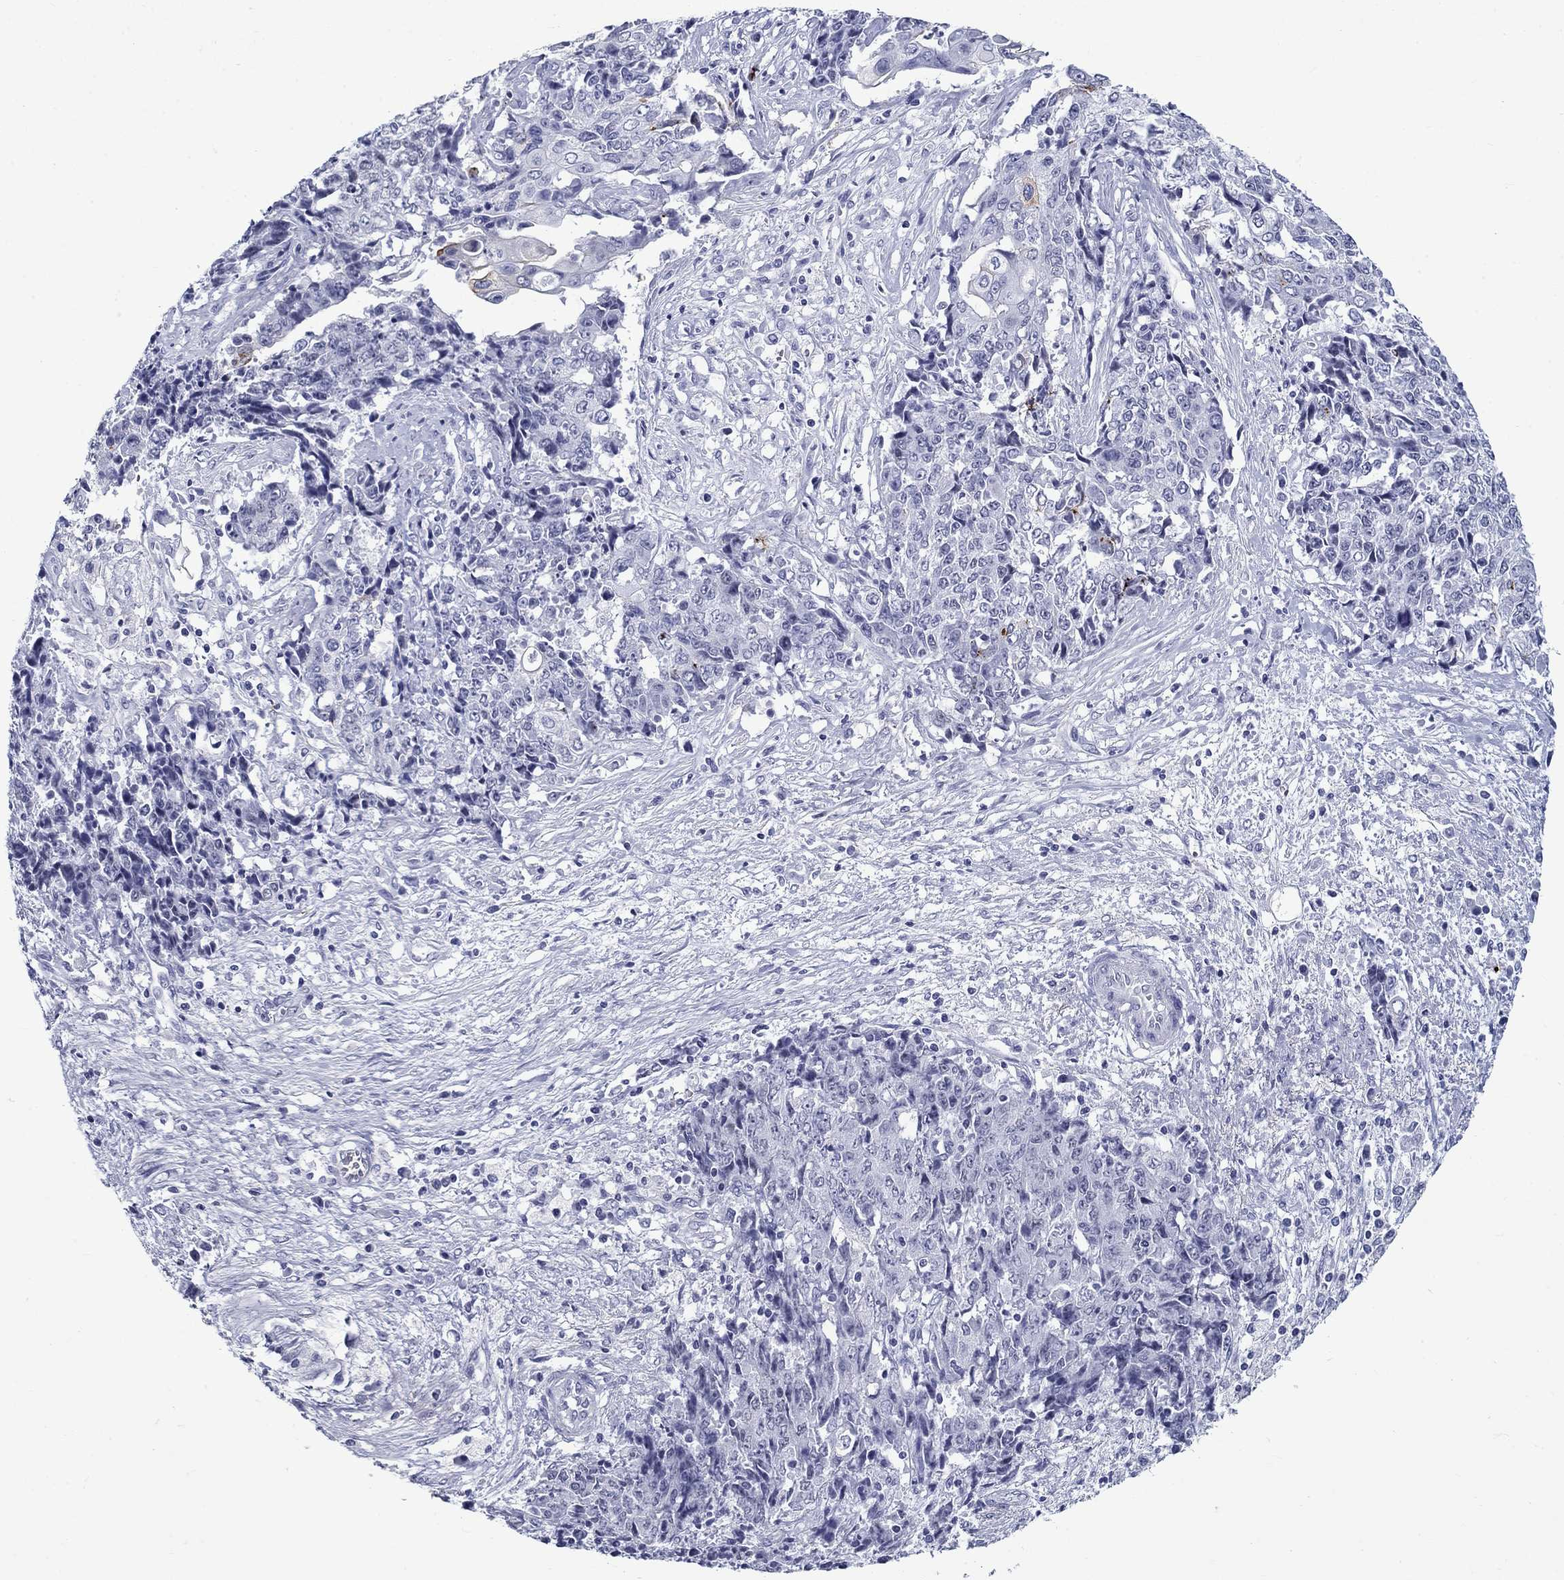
{"staining": {"intensity": "negative", "quantity": "none", "location": "none"}, "tissue": "ovarian cancer", "cell_type": "Tumor cells", "image_type": "cancer", "snomed": [{"axis": "morphology", "description": "Carcinoma, endometroid"}, {"axis": "topography", "description": "Ovary"}], "caption": "Tumor cells show no significant expression in ovarian cancer (endometroid carcinoma). (Brightfield microscopy of DAB (3,3'-diaminobenzidine) IHC at high magnification).", "gene": "C4orf19", "patient": {"sex": "female", "age": 42}}